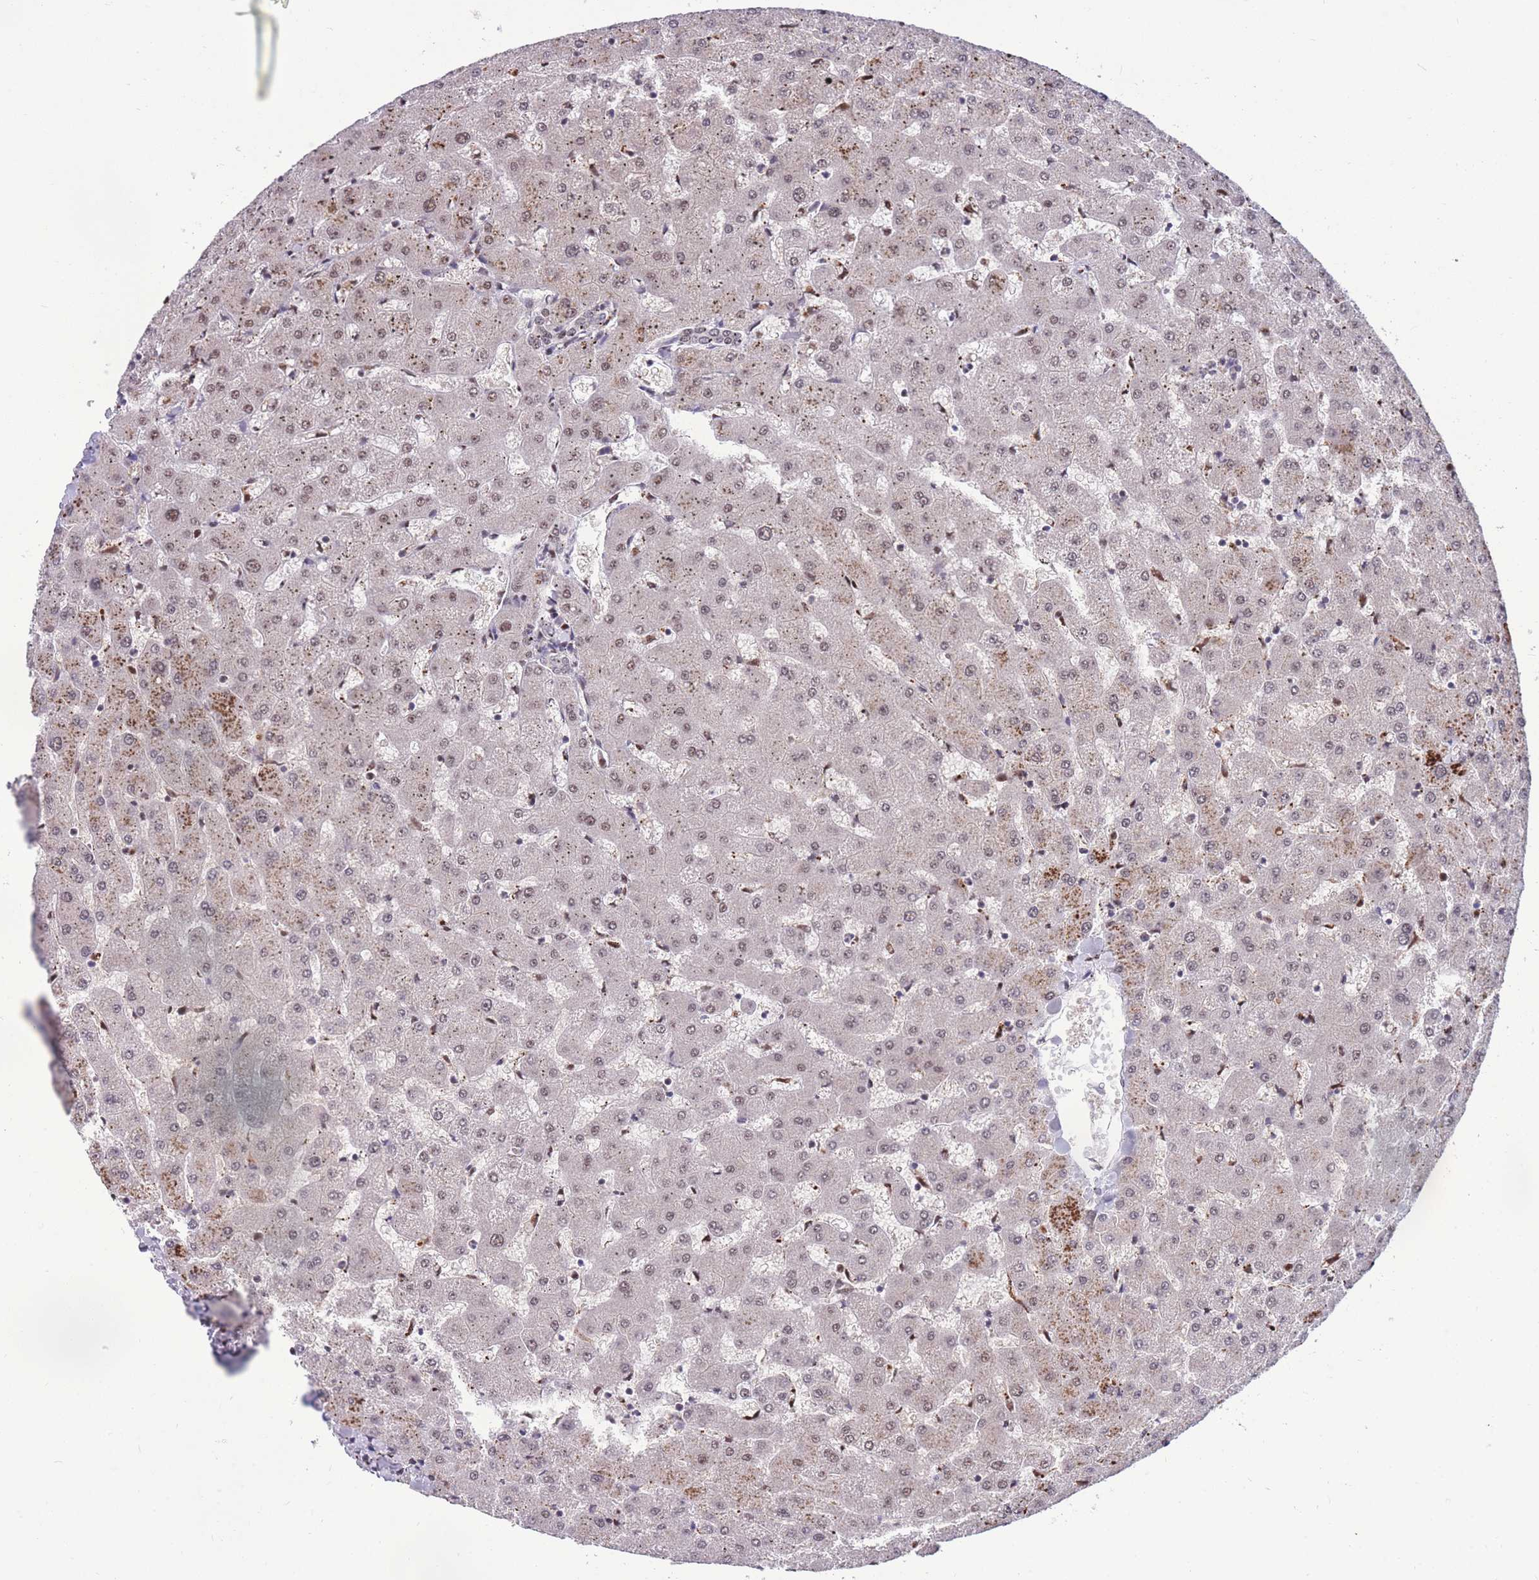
{"staining": {"intensity": "moderate", "quantity": ">75%", "location": "nuclear"}, "tissue": "liver", "cell_type": "Cholangiocytes", "image_type": "normal", "snomed": [{"axis": "morphology", "description": "Normal tissue, NOS"}, {"axis": "topography", "description": "Liver"}], "caption": "Protein expression analysis of benign liver exhibits moderate nuclear expression in approximately >75% of cholangiocytes.", "gene": "PRPF19", "patient": {"sex": "female", "age": 63}}